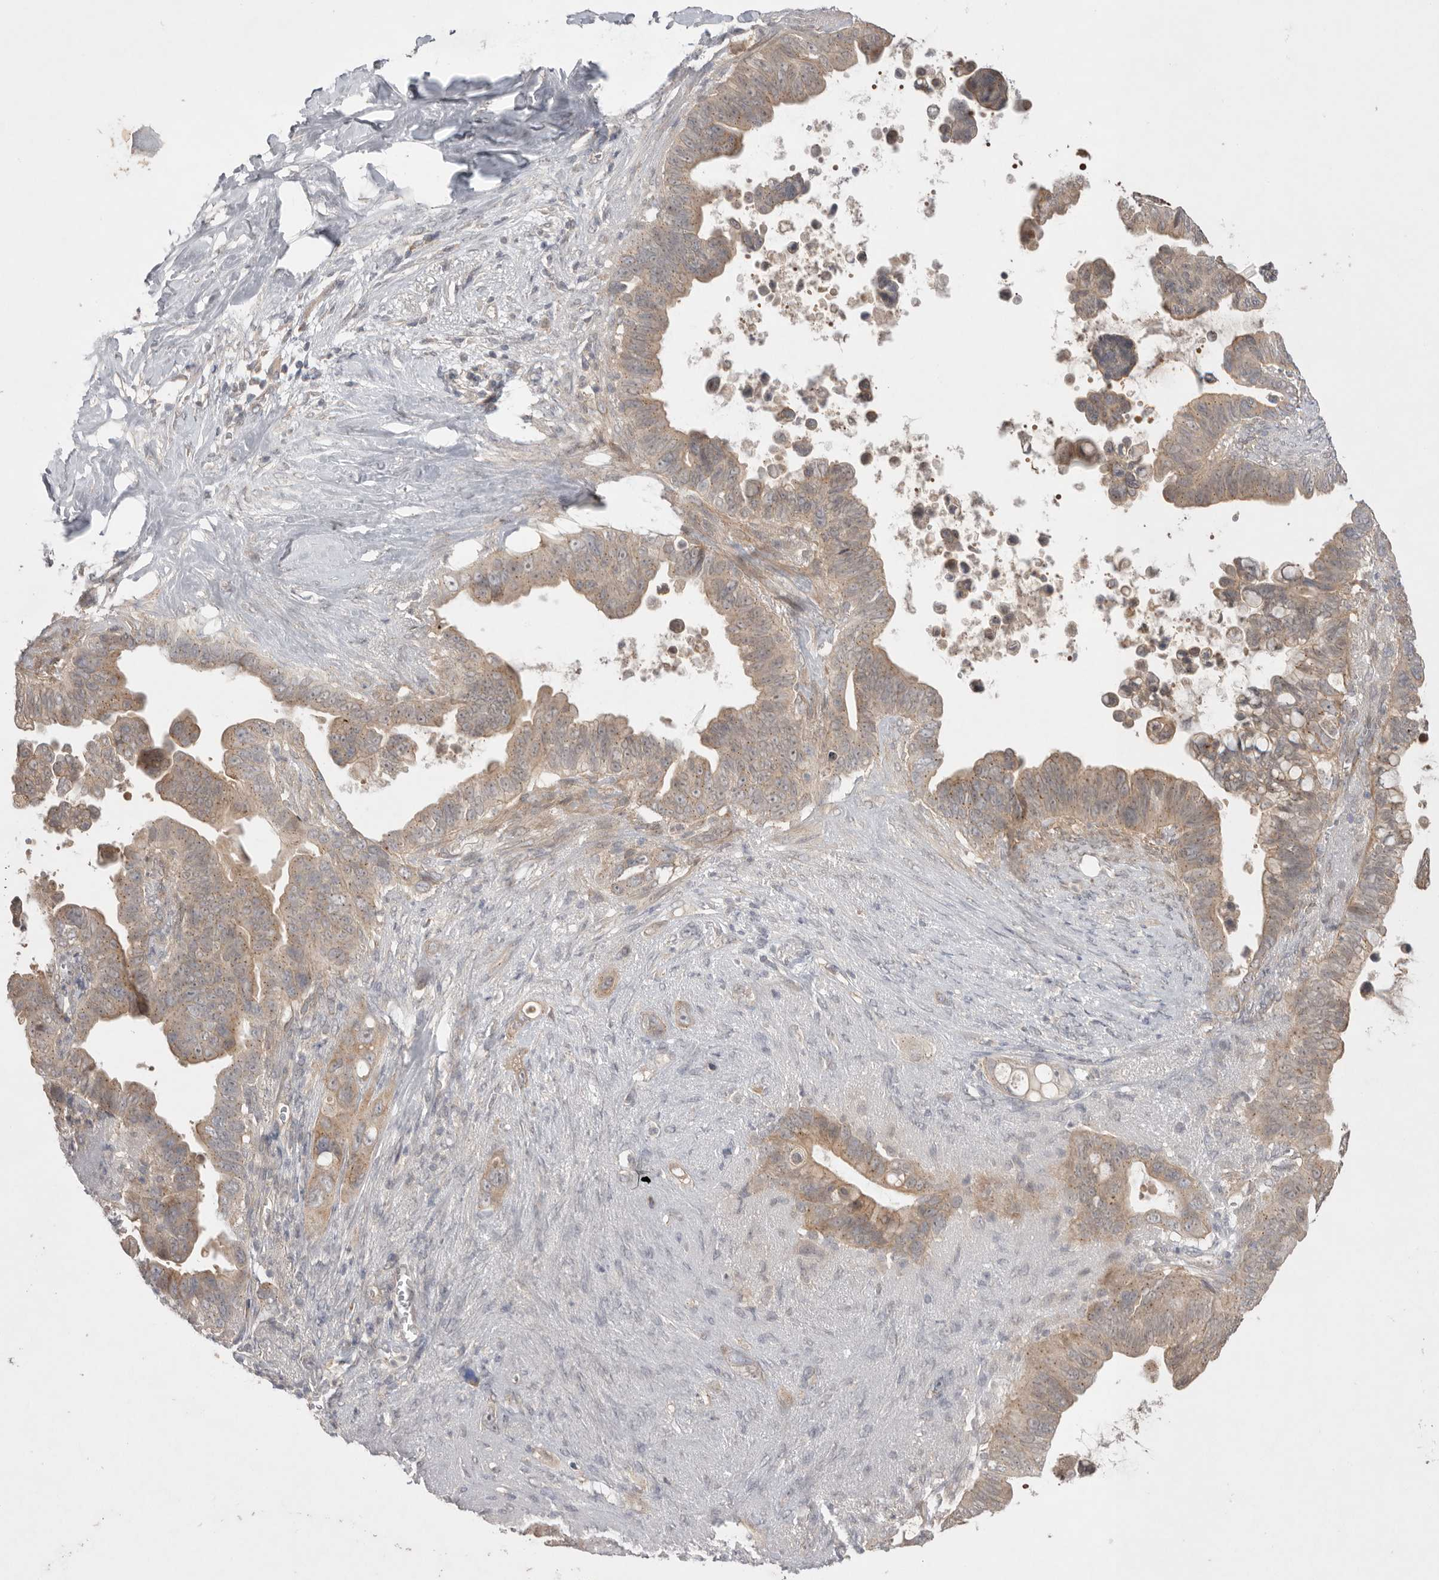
{"staining": {"intensity": "moderate", "quantity": ">75%", "location": "cytoplasmic/membranous"}, "tissue": "pancreatic cancer", "cell_type": "Tumor cells", "image_type": "cancer", "snomed": [{"axis": "morphology", "description": "Adenocarcinoma, NOS"}, {"axis": "topography", "description": "Pancreas"}], "caption": "Tumor cells show moderate cytoplasmic/membranous staining in approximately >75% of cells in adenocarcinoma (pancreatic).", "gene": "NRCAM", "patient": {"sex": "female", "age": 72}}